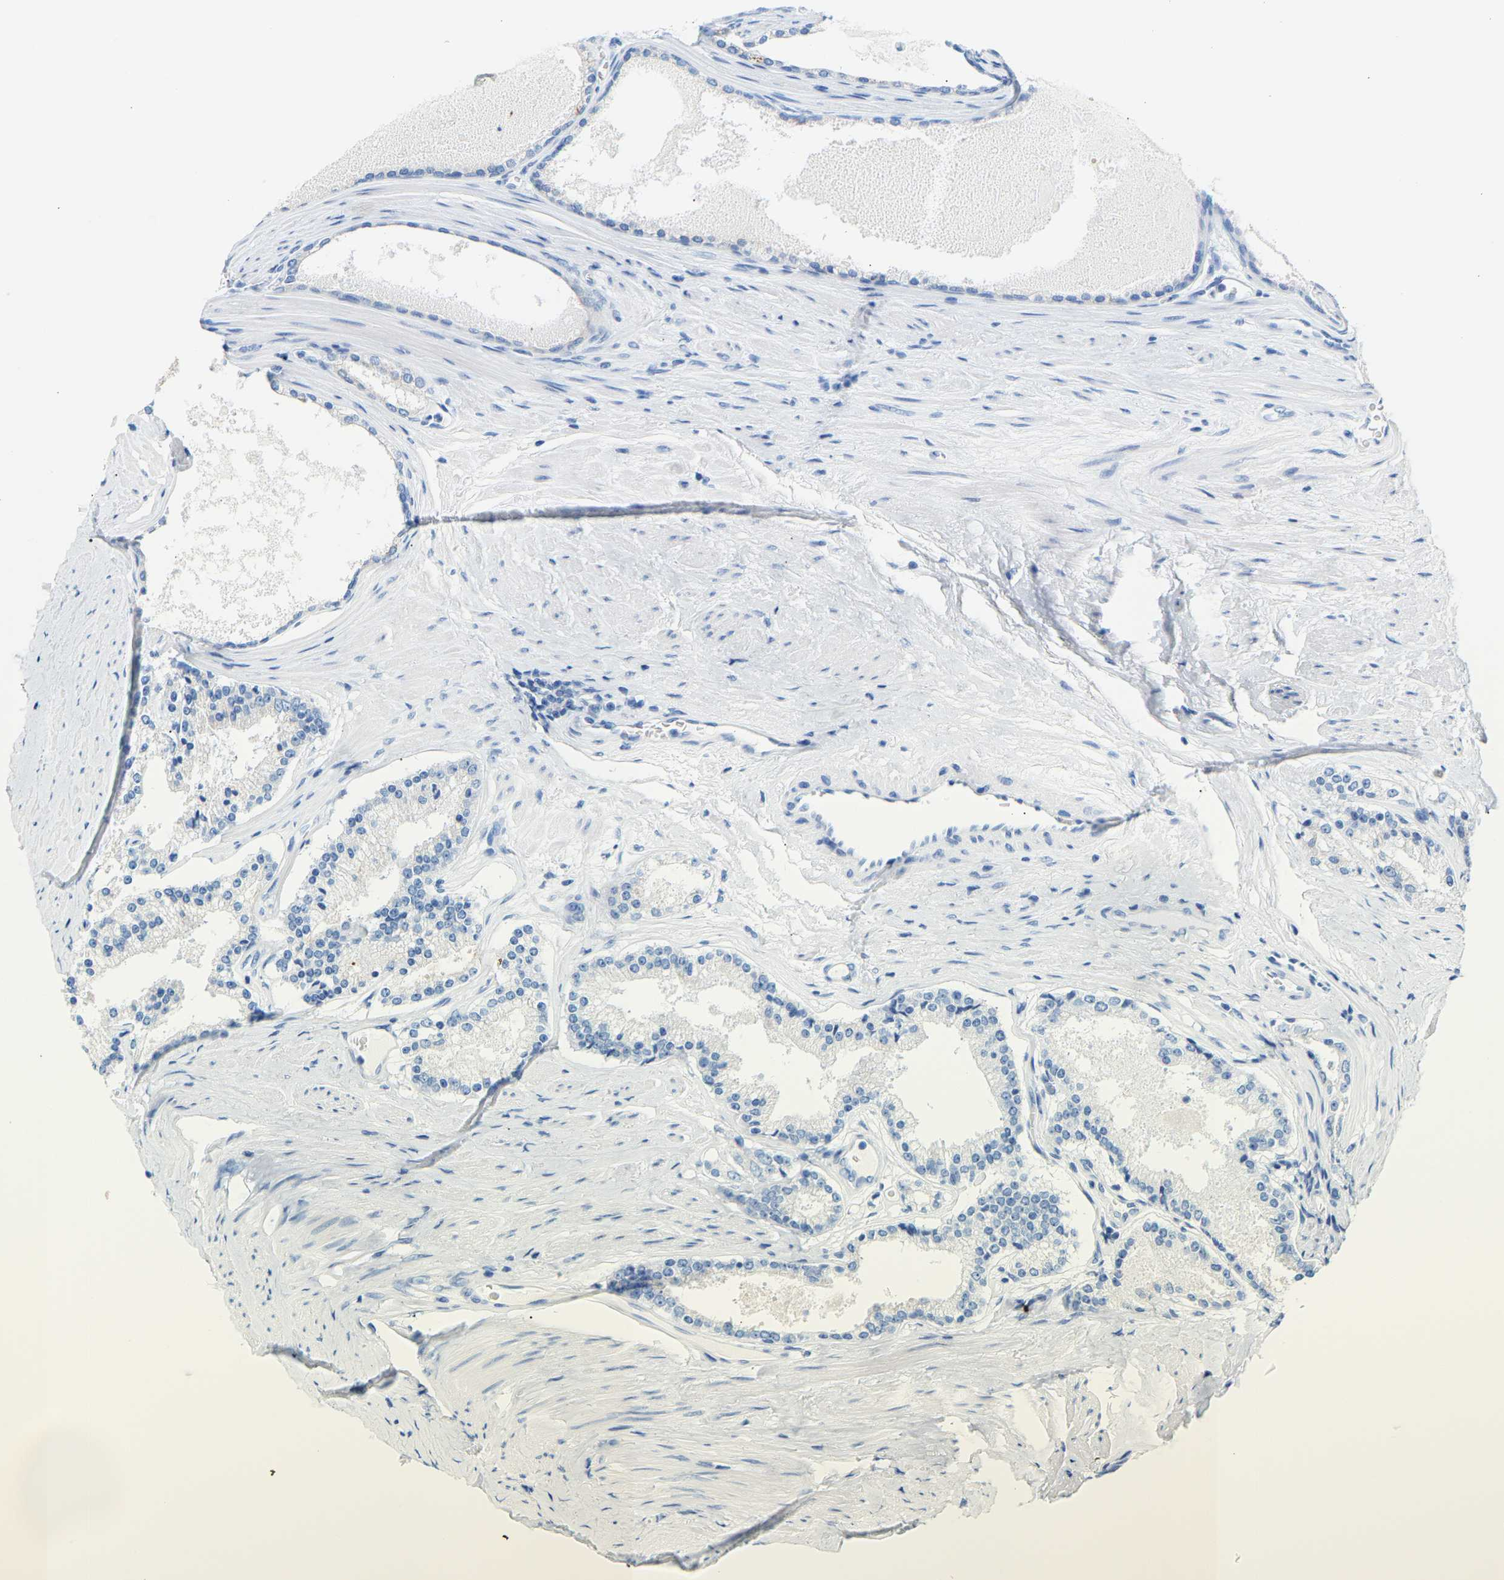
{"staining": {"intensity": "weak", "quantity": "<25%", "location": "cytoplasmic/membranous"}, "tissue": "prostate cancer", "cell_type": "Tumor cells", "image_type": "cancer", "snomed": [{"axis": "morphology", "description": "Adenocarcinoma, Low grade"}, {"axis": "topography", "description": "Prostate"}], "caption": "A high-resolution micrograph shows immunohistochemistry (IHC) staining of prostate cancer (adenocarcinoma (low-grade)), which shows no significant staining in tumor cells.", "gene": "PEX1", "patient": {"sex": "male", "age": 70}}